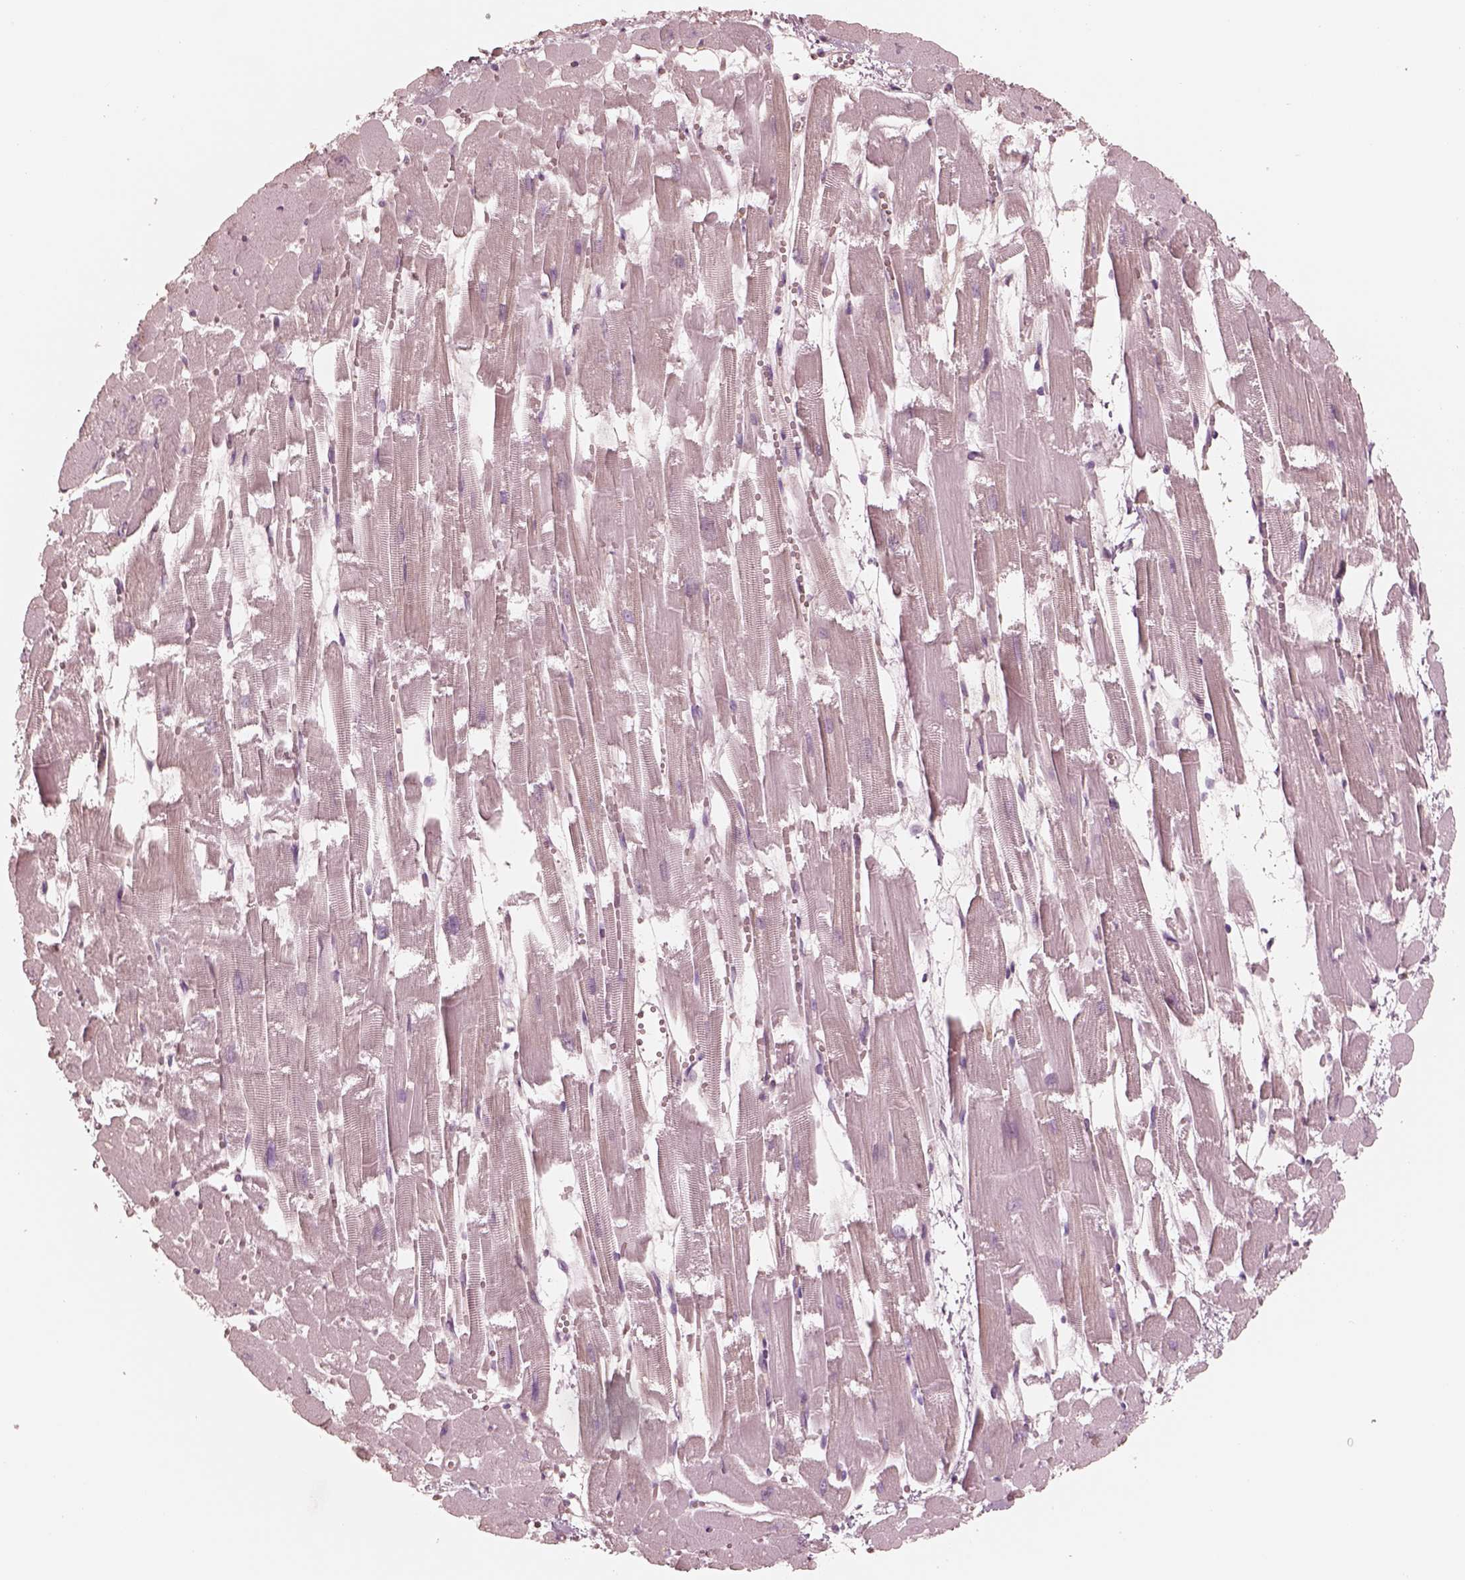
{"staining": {"intensity": "negative", "quantity": "none", "location": "none"}, "tissue": "heart muscle", "cell_type": "Cardiomyocytes", "image_type": "normal", "snomed": [{"axis": "morphology", "description": "Normal tissue, NOS"}, {"axis": "topography", "description": "Heart"}], "caption": "Immunohistochemistry micrograph of unremarkable heart muscle: human heart muscle stained with DAB (3,3'-diaminobenzidine) exhibits no significant protein positivity in cardiomyocytes. (DAB (3,3'-diaminobenzidine) IHC with hematoxylin counter stain).", "gene": "GPRIN1", "patient": {"sex": "female", "age": 52}}